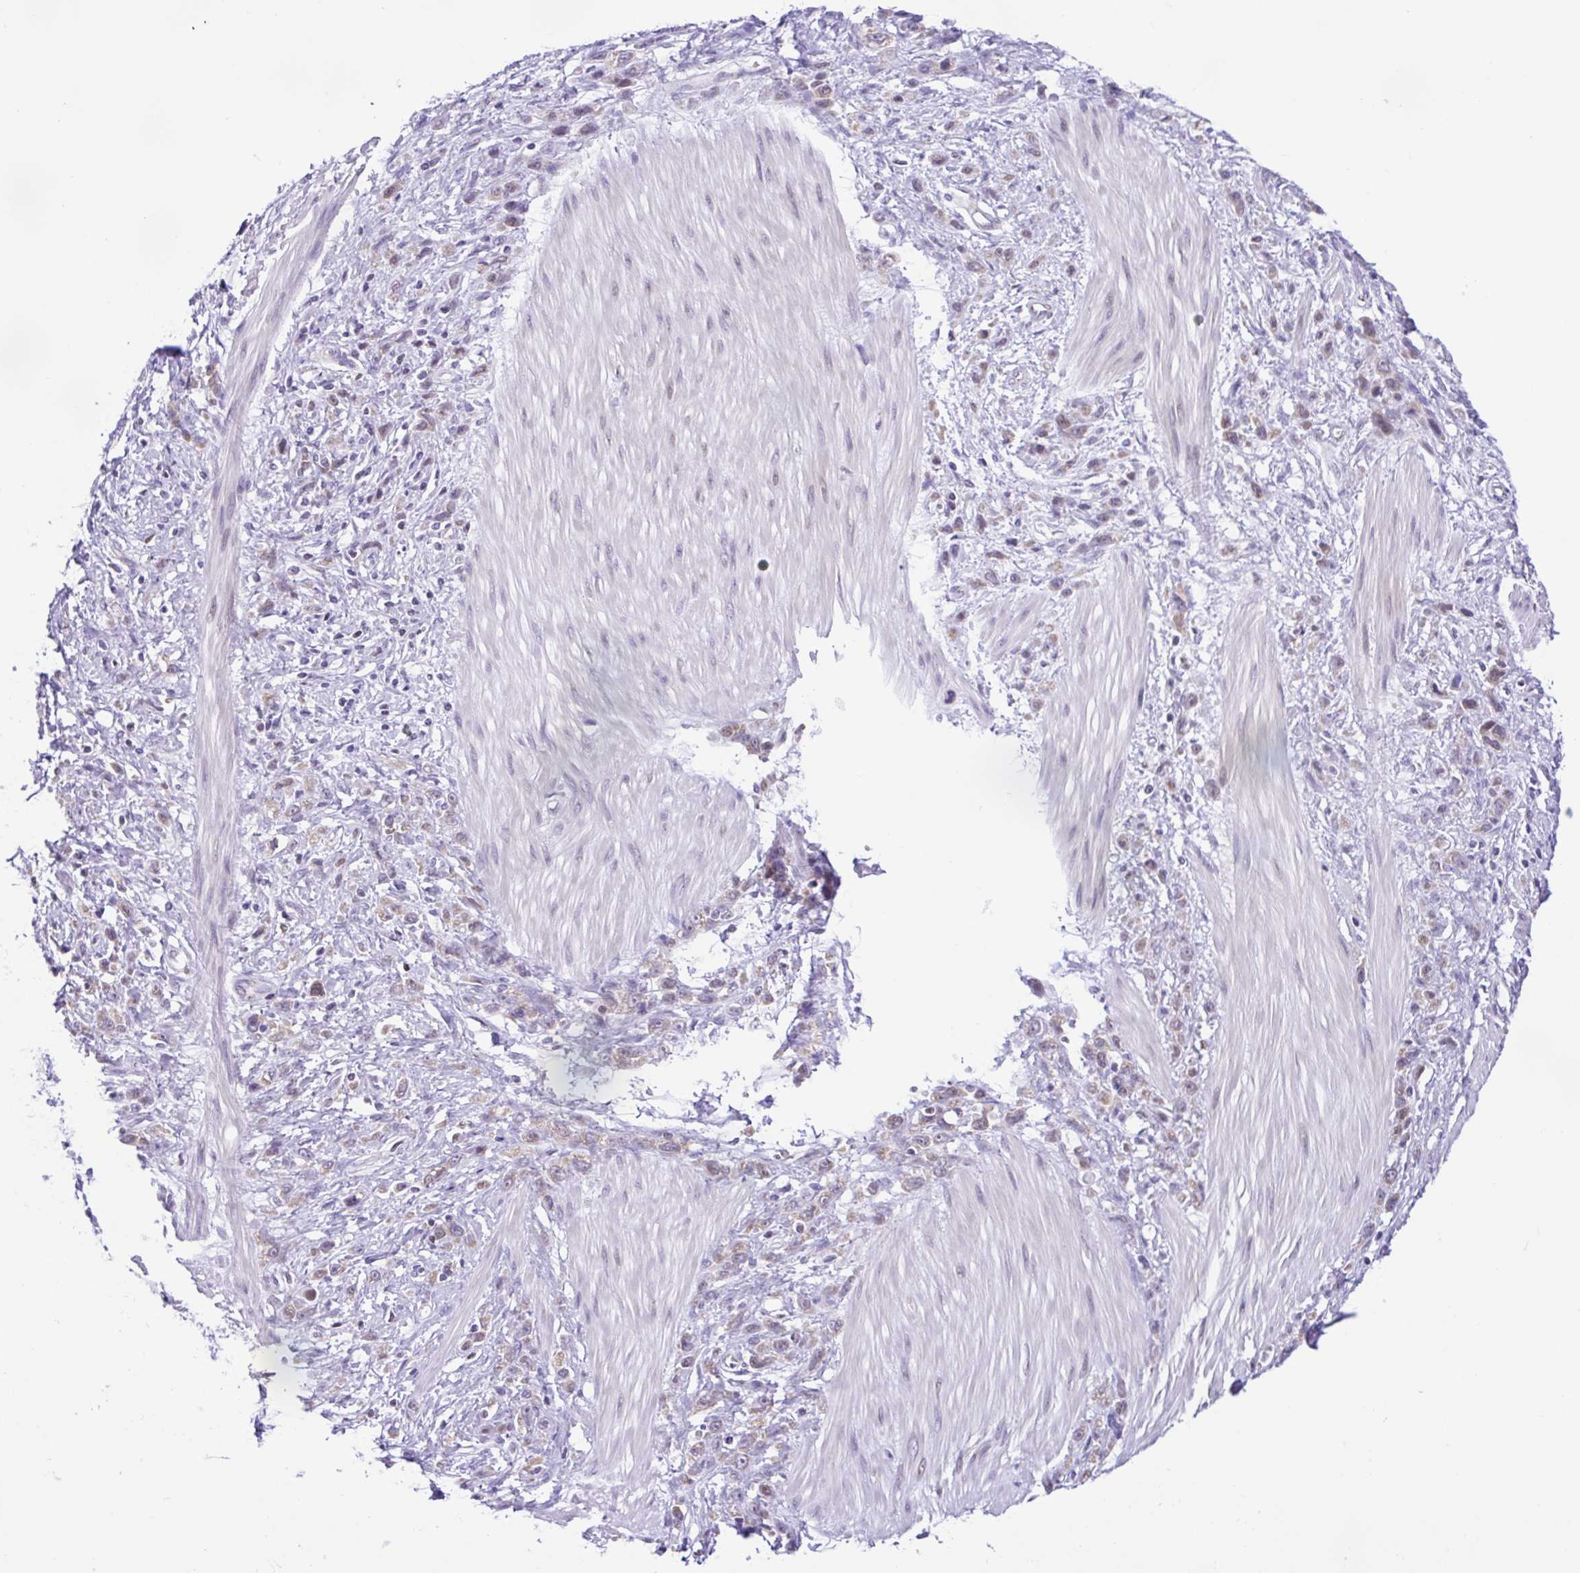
{"staining": {"intensity": "weak", "quantity": "25%-75%", "location": "cytoplasmic/membranous,nuclear"}, "tissue": "stomach cancer", "cell_type": "Tumor cells", "image_type": "cancer", "snomed": [{"axis": "morphology", "description": "Adenocarcinoma, NOS"}, {"axis": "topography", "description": "Stomach"}], "caption": "Immunohistochemical staining of stomach cancer reveals low levels of weak cytoplasmic/membranous and nuclear protein staining in approximately 25%-75% of tumor cells.", "gene": "TGM3", "patient": {"sex": "male", "age": 47}}